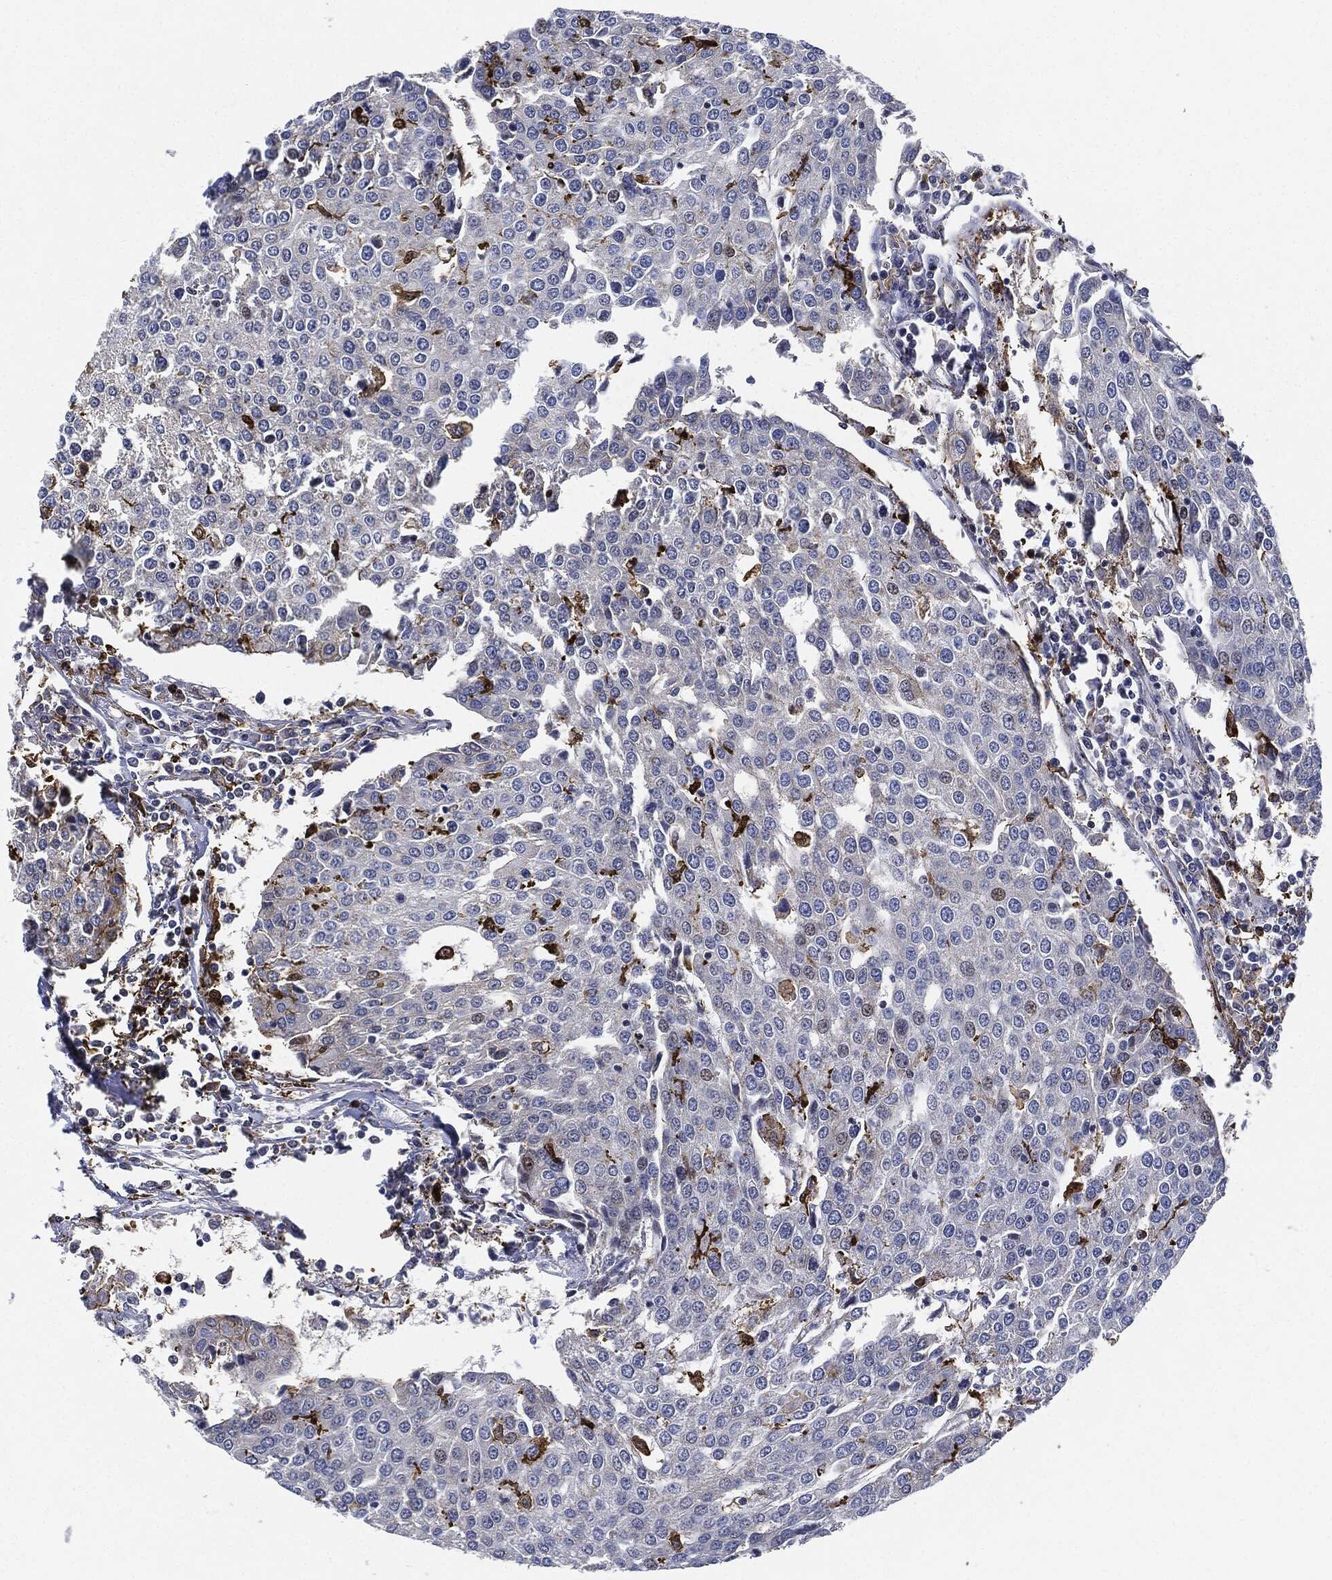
{"staining": {"intensity": "negative", "quantity": "none", "location": "none"}, "tissue": "urothelial cancer", "cell_type": "Tumor cells", "image_type": "cancer", "snomed": [{"axis": "morphology", "description": "Urothelial carcinoma, High grade"}, {"axis": "topography", "description": "Urinary bladder"}], "caption": "DAB immunohistochemical staining of human high-grade urothelial carcinoma shows no significant staining in tumor cells.", "gene": "NANOS3", "patient": {"sex": "female", "age": 85}}